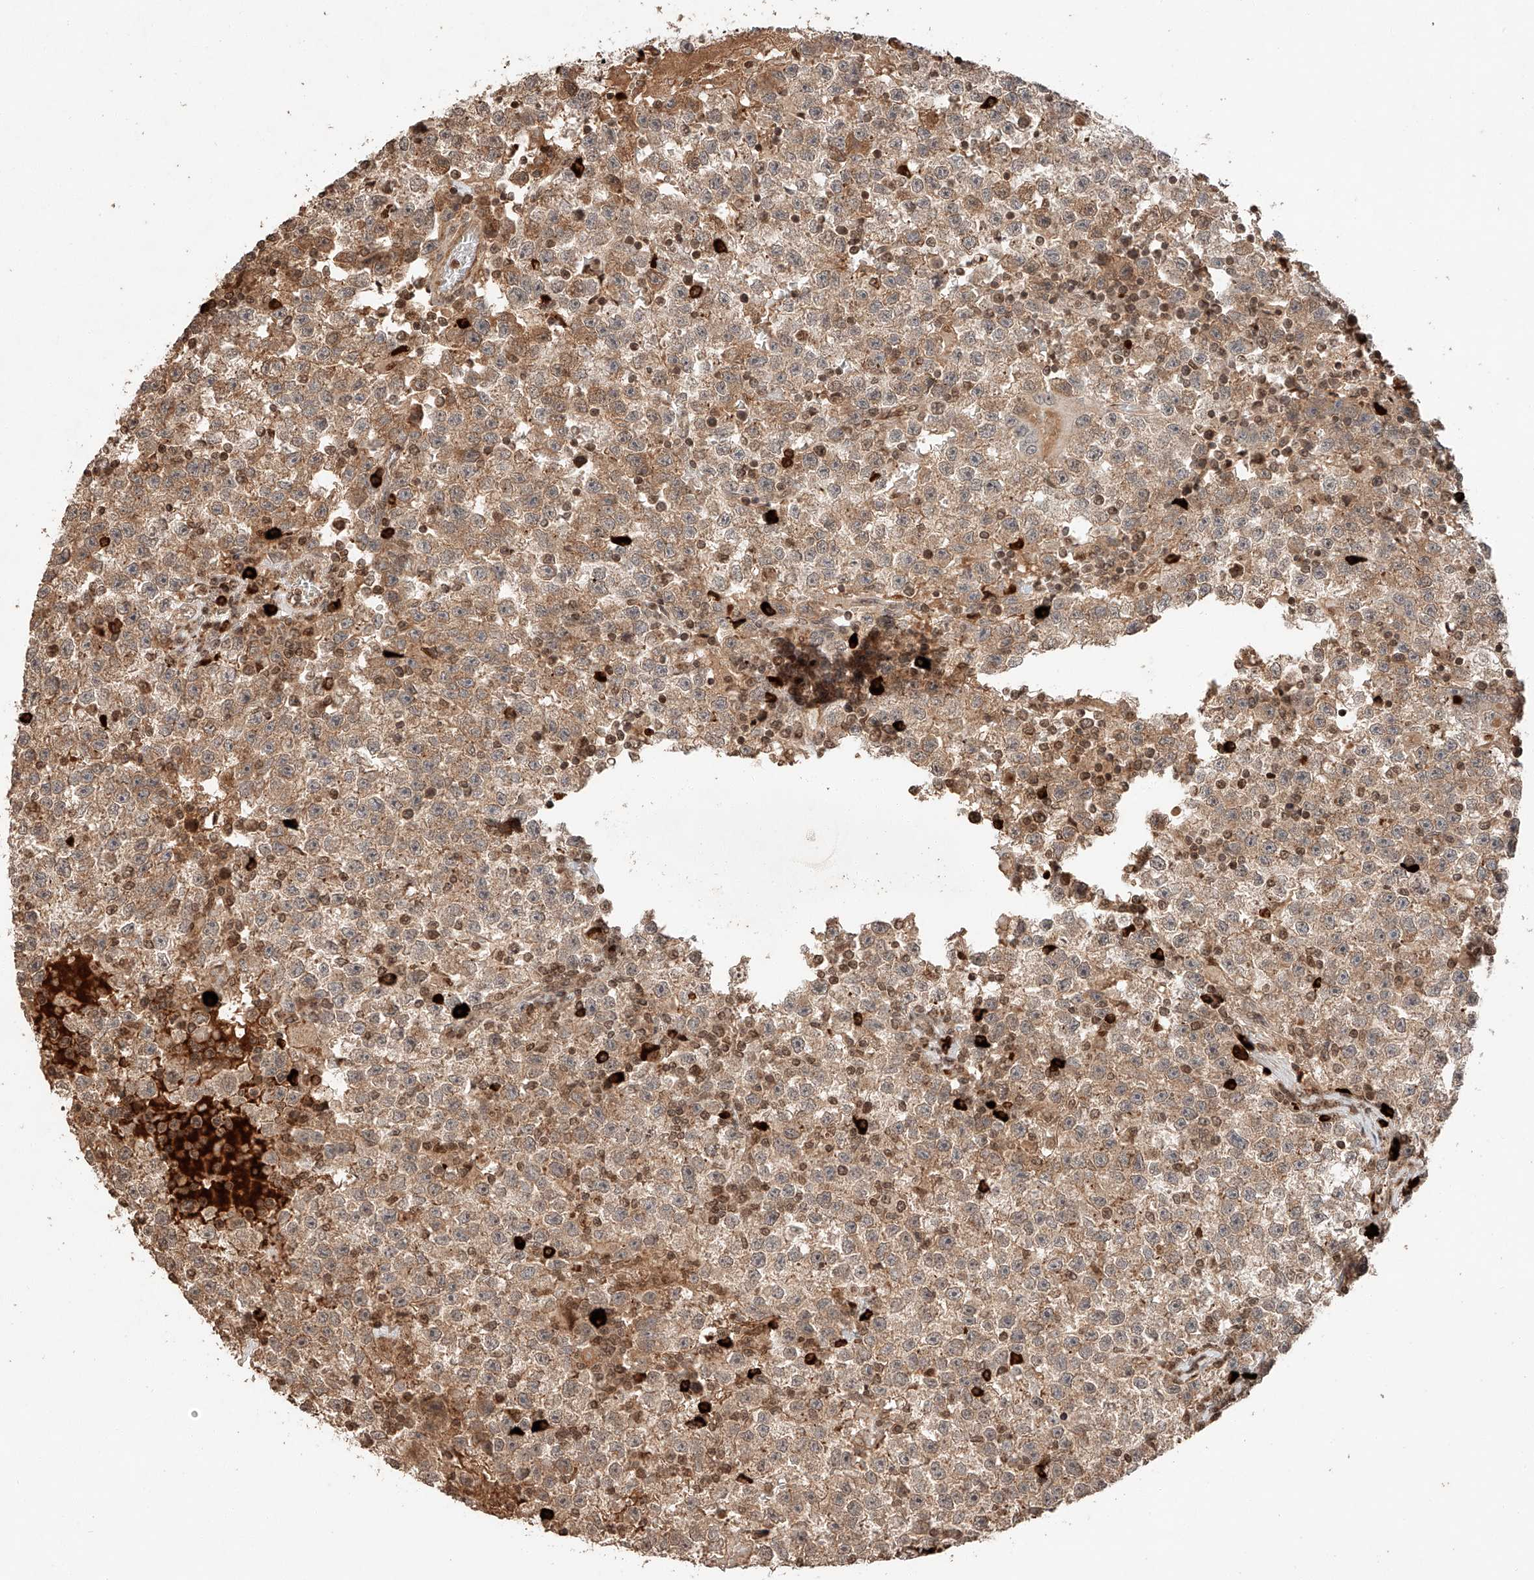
{"staining": {"intensity": "moderate", "quantity": ">75%", "location": "cytoplasmic/membranous"}, "tissue": "testis cancer", "cell_type": "Tumor cells", "image_type": "cancer", "snomed": [{"axis": "morphology", "description": "Seminoma, NOS"}, {"axis": "topography", "description": "Testis"}], "caption": "Testis cancer (seminoma) tissue exhibits moderate cytoplasmic/membranous positivity in approximately >75% of tumor cells, visualized by immunohistochemistry. (DAB IHC with brightfield microscopy, high magnification).", "gene": "ARHGAP33", "patient": {"sex": "male", "age": 22}}